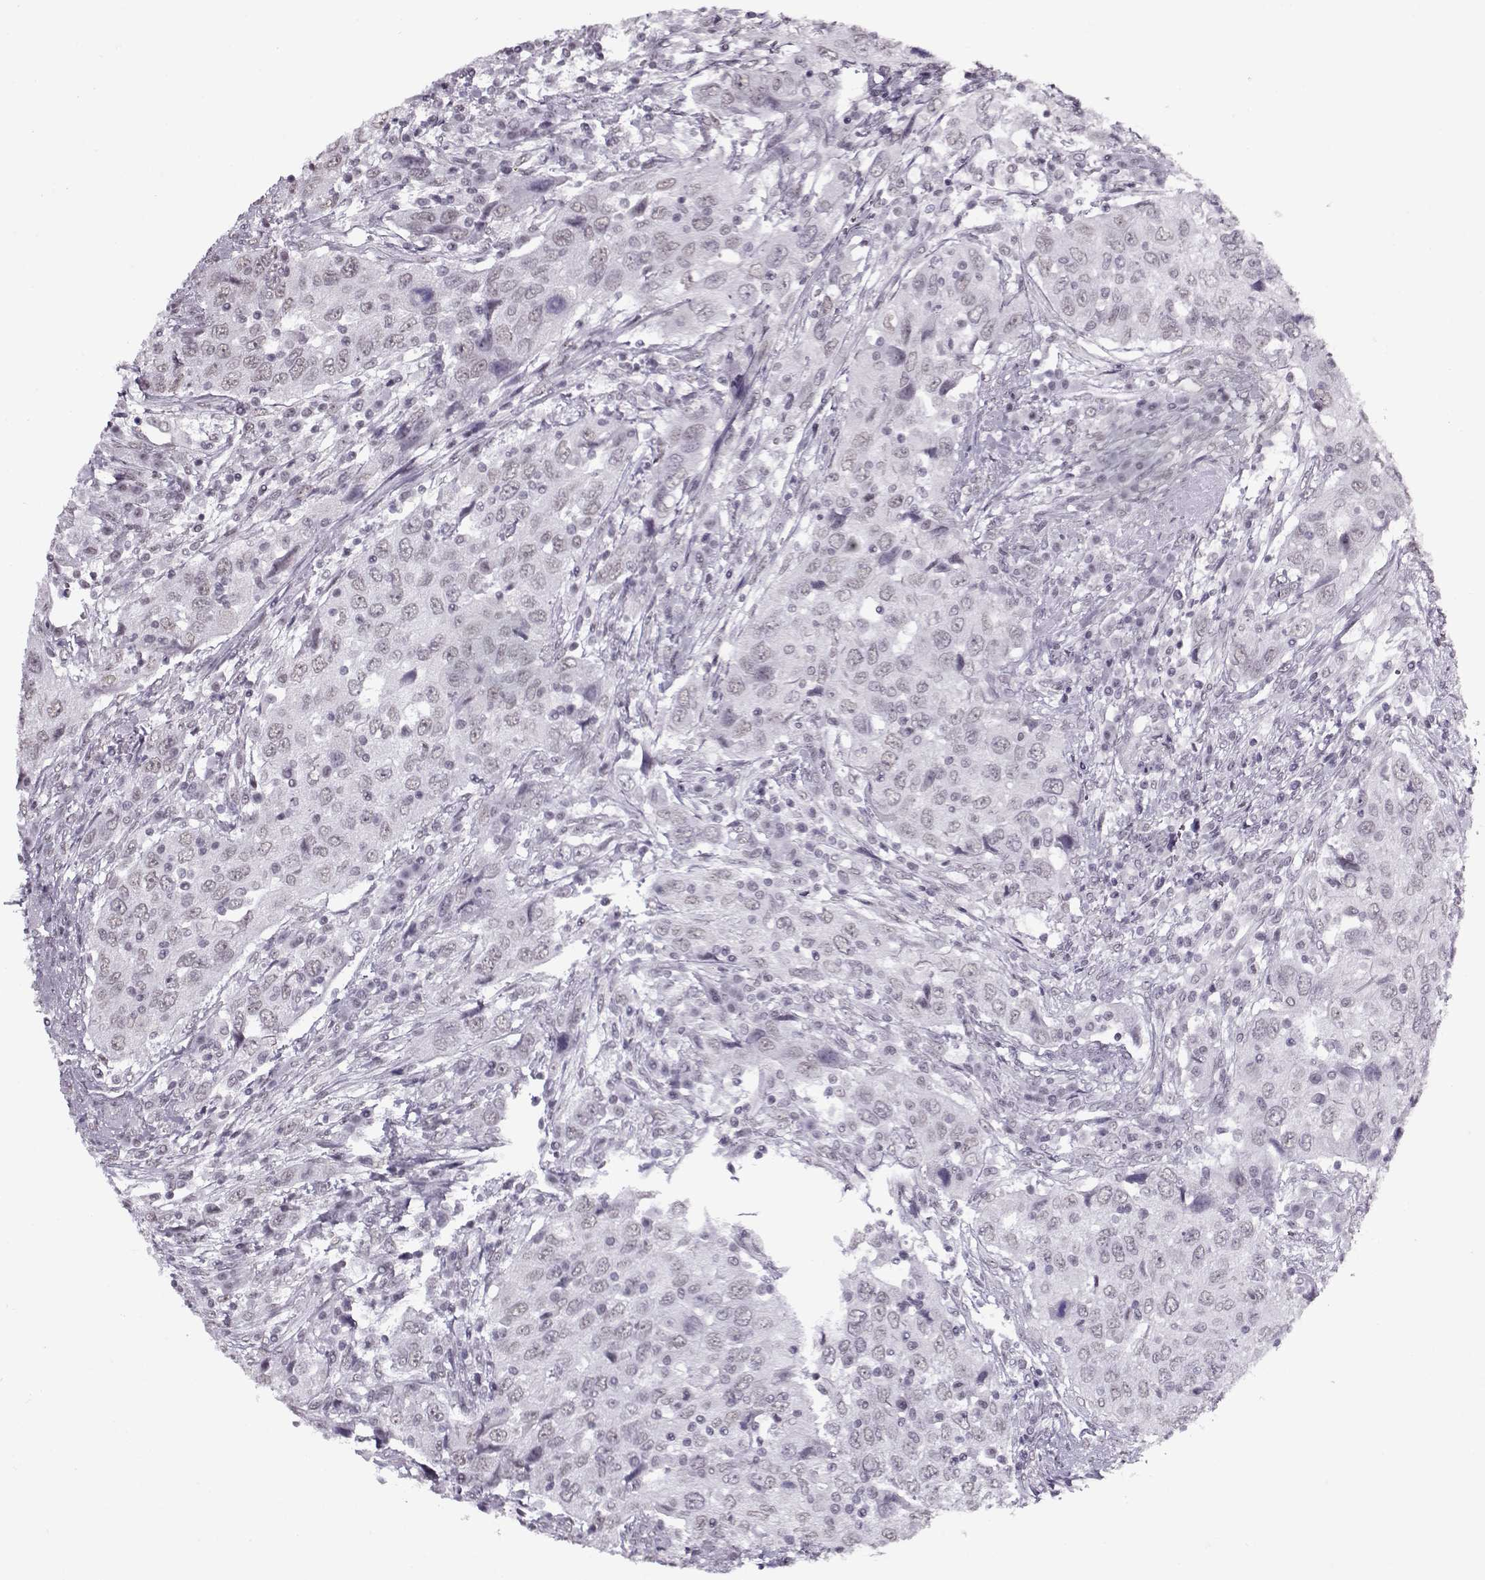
{"staining": {"intensity": "negative", "quantity": "none", "location": "none"}, "tissue": "urothelial cancer", "cell_type": "Tumor cells", "image_type": "cancer", "snomed": [{"axis": "morphology", "description": "Urothelial carcinoma, High grade"}, {"axis": "topography", "description": "Urinary bladder"}], "caption": "Immunohistochemistry (IHC) micrograph of neoplastic tissue: urothelial cancer stained with DAB (3,3'-diaminobenzidine) reveals no significant protein expression in tumor cells.", "gene": "PRMT8", "patient": {"sex": "male", "age": 76}}